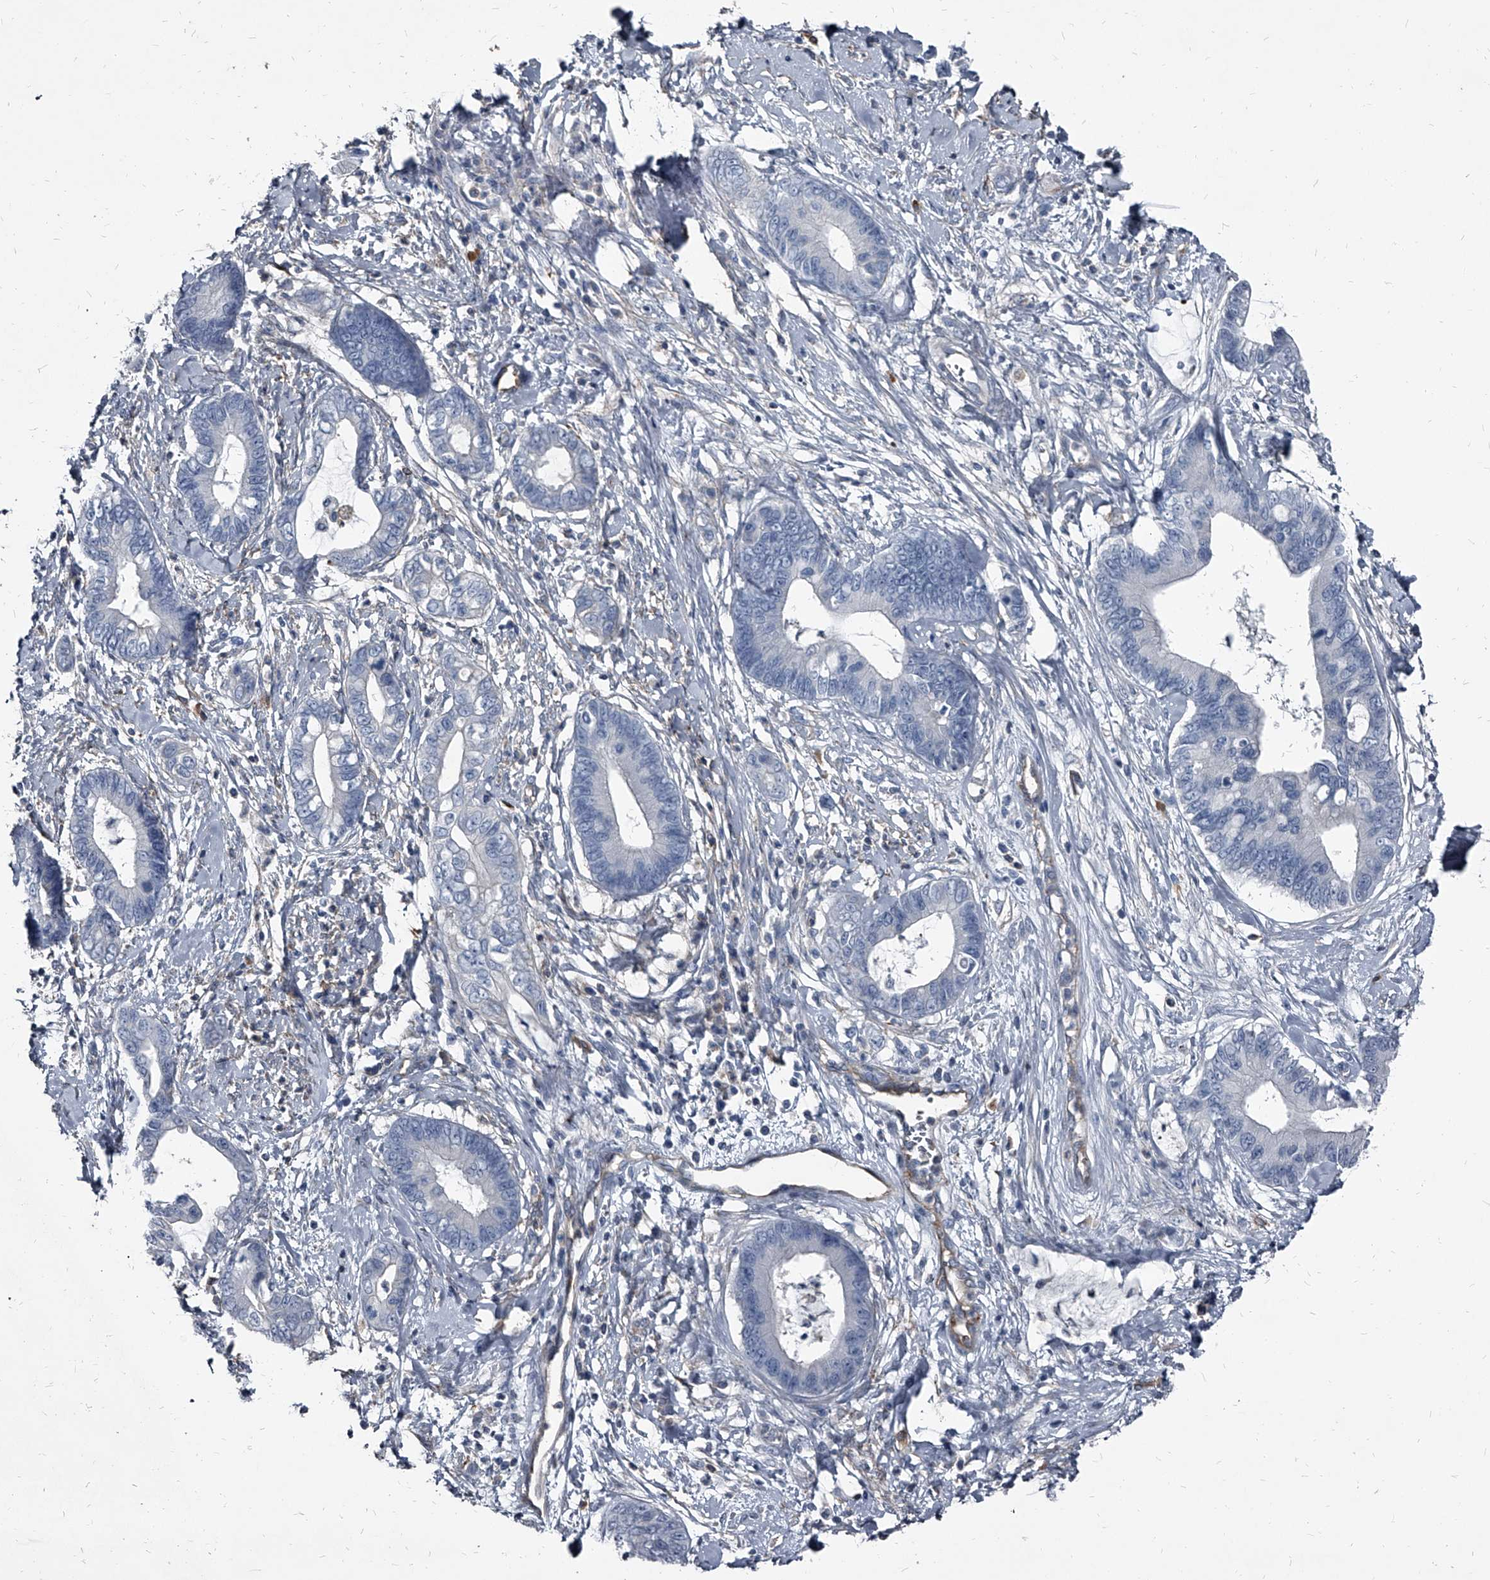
{"staining": {"intensity": "negative", "quantity": "none", "location": "none"}, "tissue": "cervical cancer", "cell_type": "Tumor cells", "image_type": "cancer", "snomed": [{"axis": "morphology", "description": "Adenocarcinoma, NOS"}, {"axis": "topography", "description": "Cervix"}], "caption": "This is an IHC photomicrograph of human cervical adenocarcinoma. There is no expression in tumor cells.", "gene": "PGLYRP3", "patient": {"sex": "female", "age": 44}}